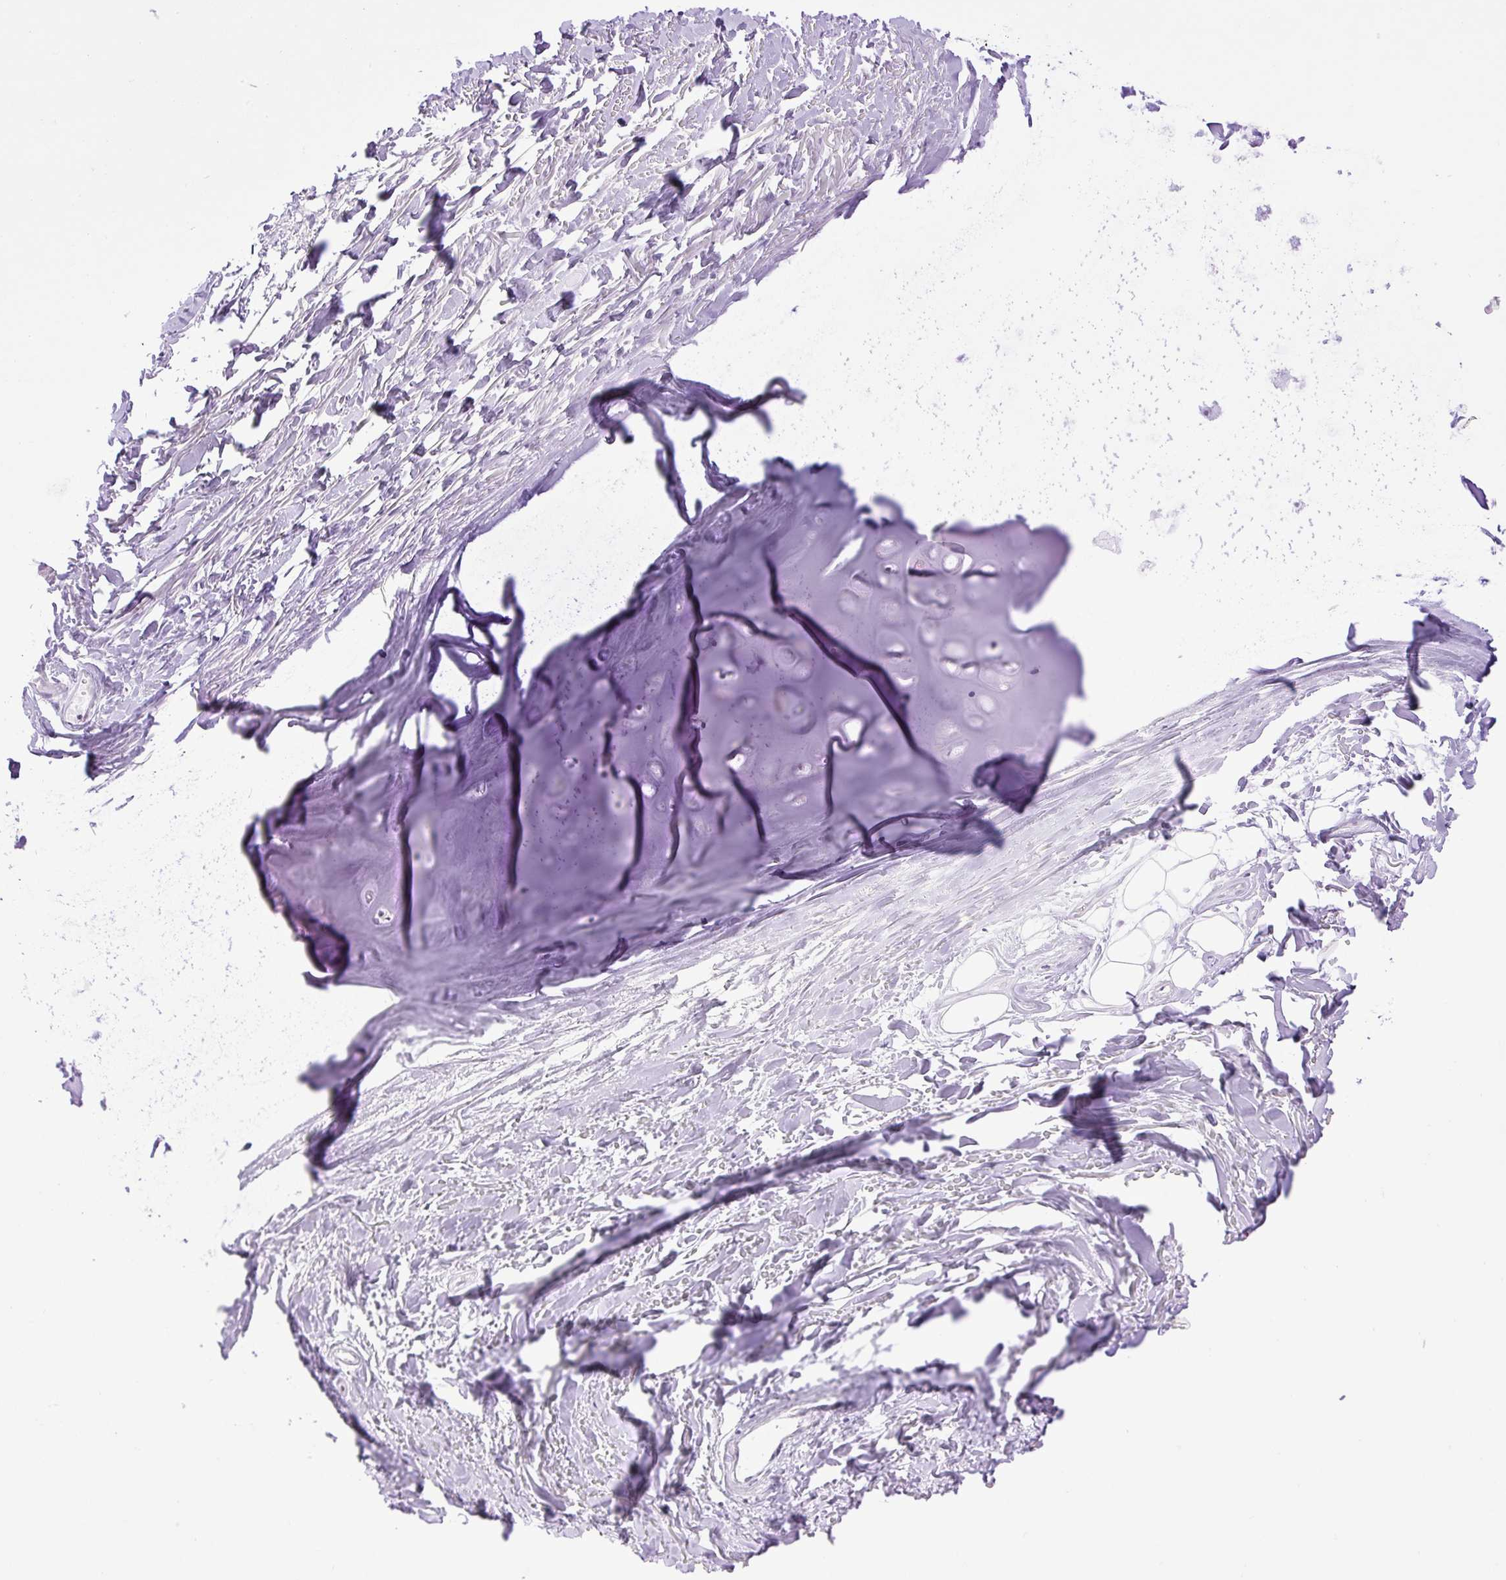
{"staining": {"intensity": "negative", "quantity": "none", "location": "none"}, "tissue": "adipose tissue", "cell_type": "Adipocytes", "image_type": "normal", "snomed": [{"axis": "morphology", "description": "Normal tissue, NOS"}, {"axis": "topography", "description": "Cartilage tissue"}], "caption": "Adipocytes are negative for brown protein staining in unremarkable adipose tissue. (Stains: DAB immunohistochemistry with hematoxylin counter stain, Microscopy: brightfield microscopy at high magnification).", "gene": "VWA7", "patient": {"sex": "male", "age": 57}}